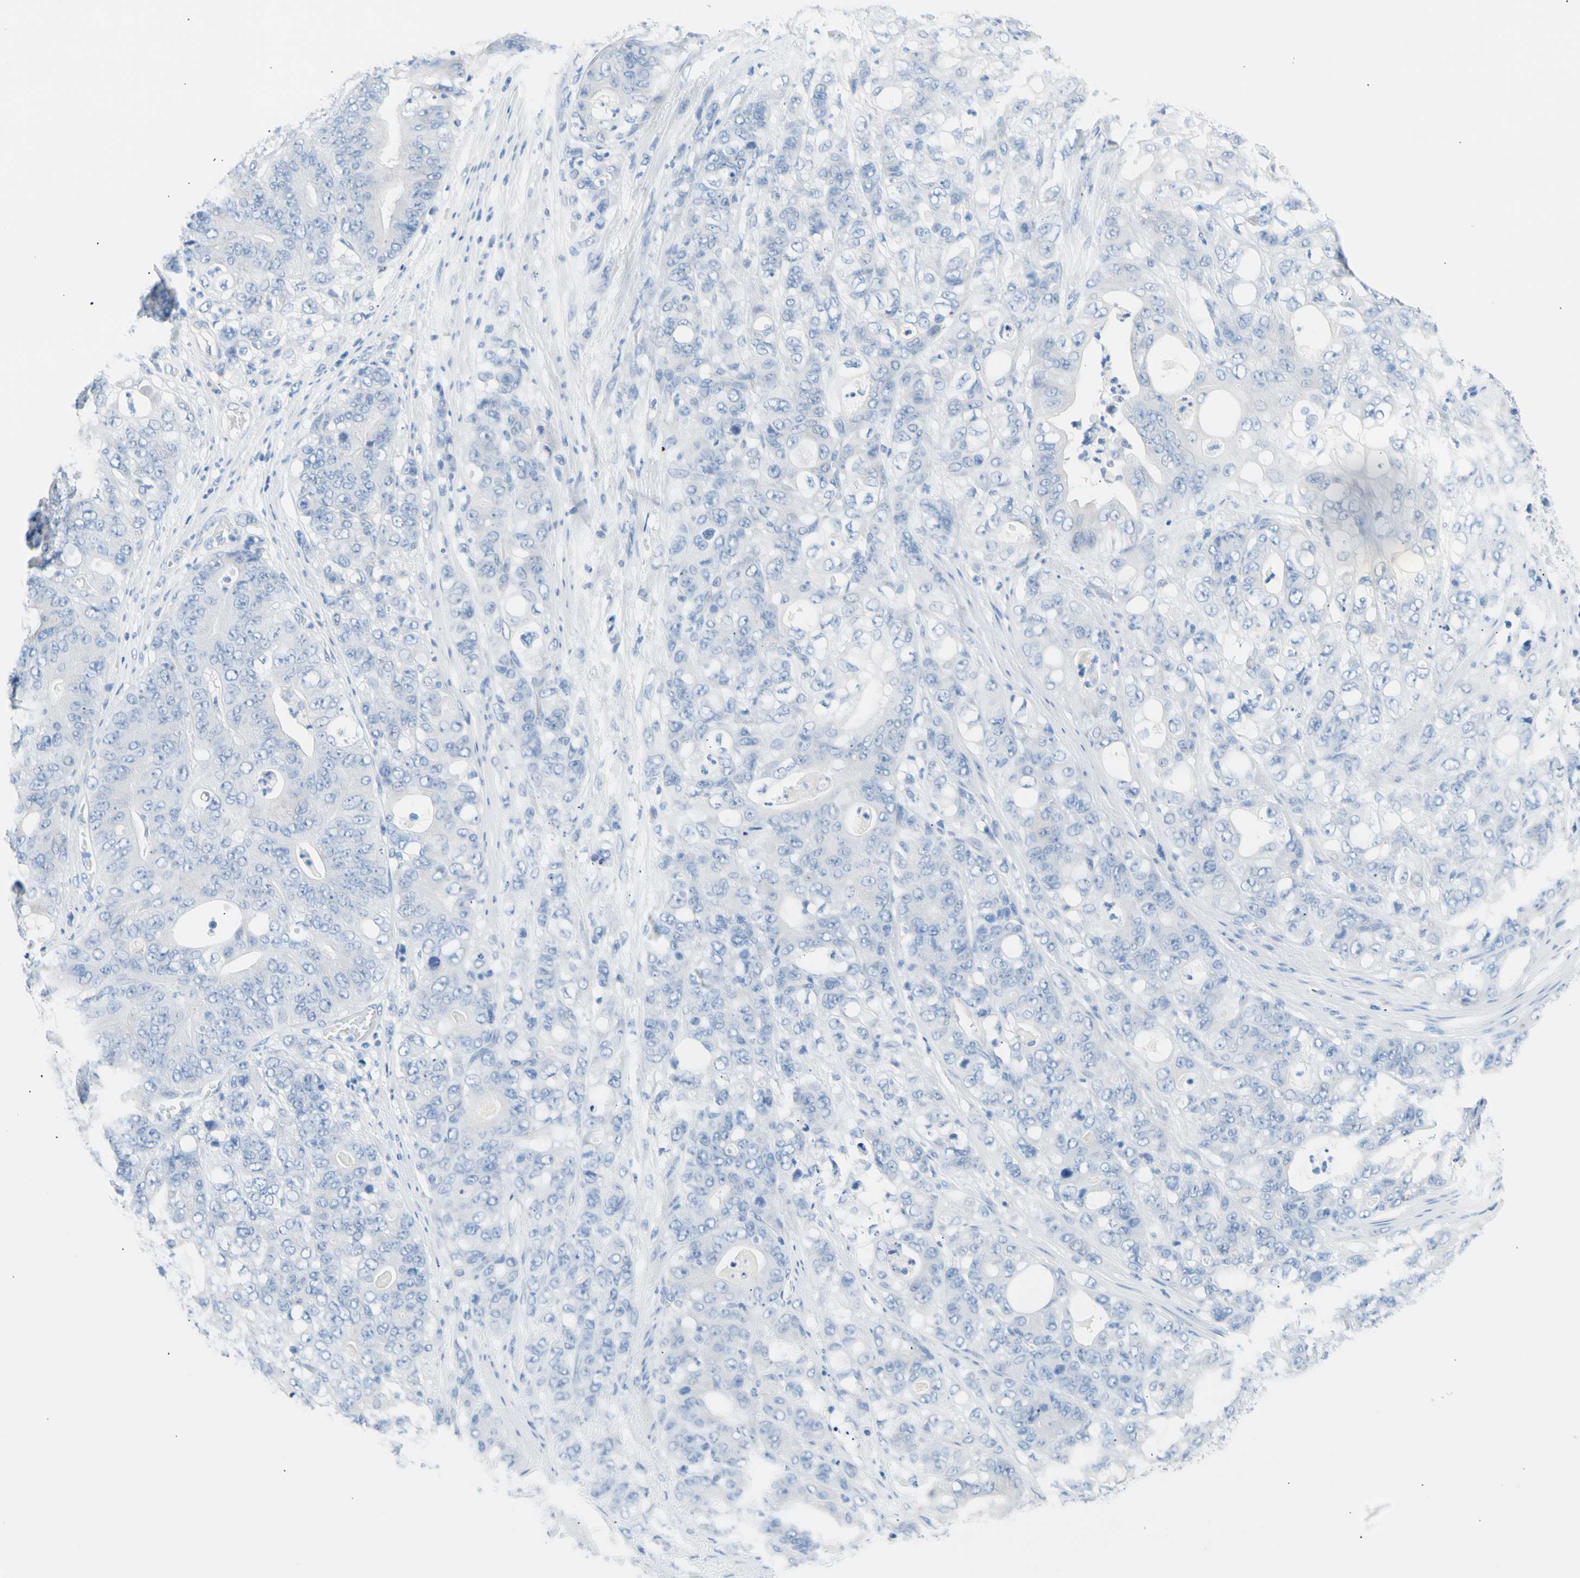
{"staining": {"intensity": "negative", "quantity": "none", "location": "none"}, "tissue": "stomach cancer", "cell_type": "Tumor cells", "image_type": "cancer", "snomed": [{"axis": "morphology", "description": "Adenocarcinoma, NOS"}, {"axis": "topography", "description": "Stomach"}], "caption": "The photomicrograph reveals no staining of tumor cells in adenocarcinoma (stomach).", "gene": "CEL", "patient": {"sex": "female", "age": 73}}